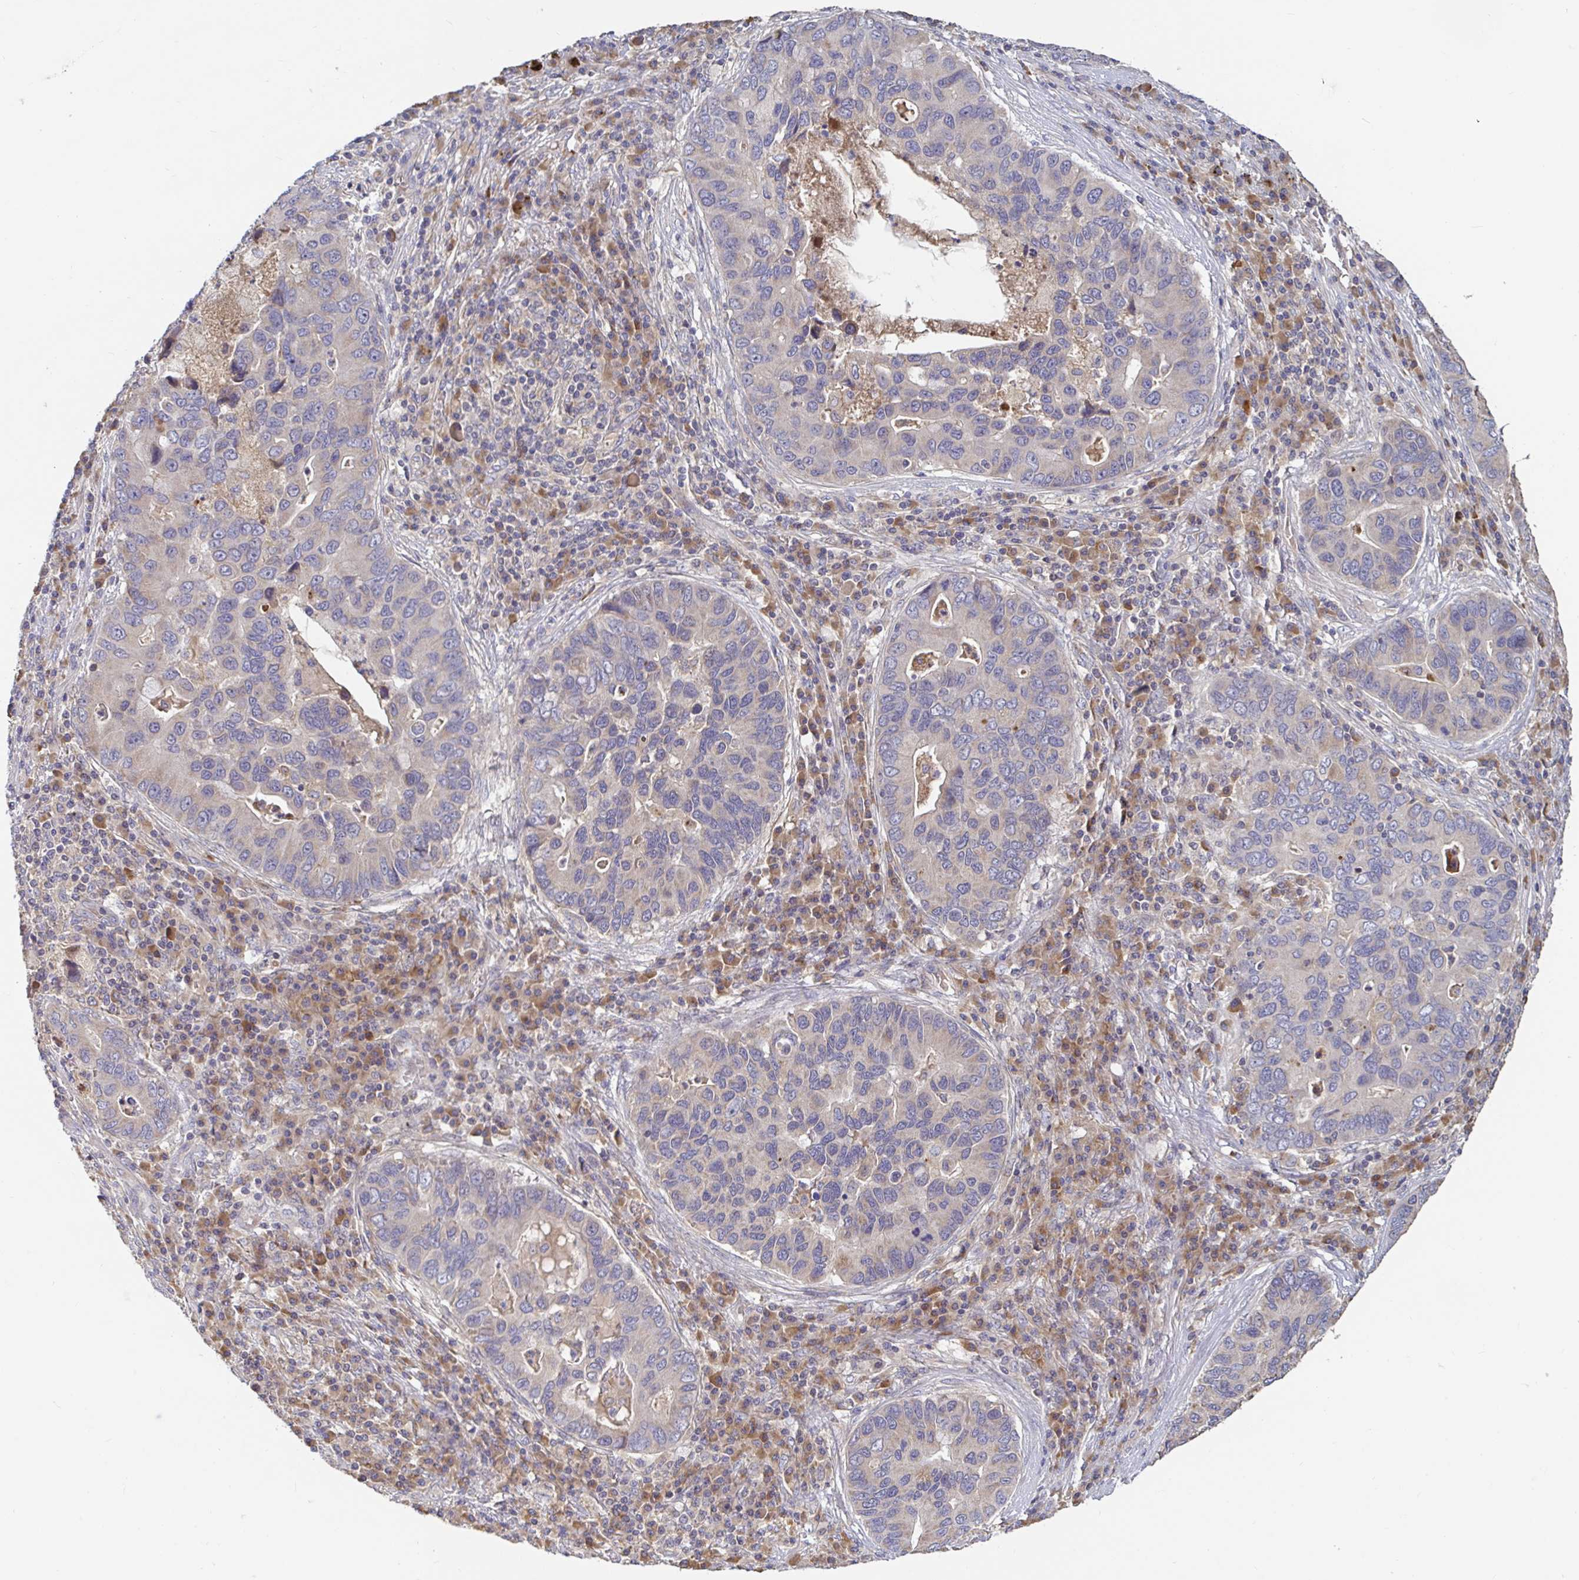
{"staining": {"intensity": "weak", "quantity": "25%-75%", "location": "cytoplasmic/membranous"}, "tissue": "lung cancer", "cell_type": "Tumor cells", "image_type": "cancer", "snomed": [{"axis": "morphology", "description": "Adenocarcinoma, NOS"}, {"axis": "morphology", "description": "Adenocarcinoma, metastatic, NOS"}, {"axis": "topography", "description": "Lymph node"}, {"axis": "topography", "description": "Lung"}], "caption": "Immunohistochemistry (IHC) staining of lung cancer, which exhibits low levels of weak cytoplasmic/membranous expression in approximately 25%-75% of tumor cells indicating weak cytoplasmic/membranous protein expression. The staining was performed using DAB (brown) for protein detection and nuclei were counterstained in hematoxylin (blue).", "gene": "LARP1", "patient": {"sex": "female", "age": 54}}